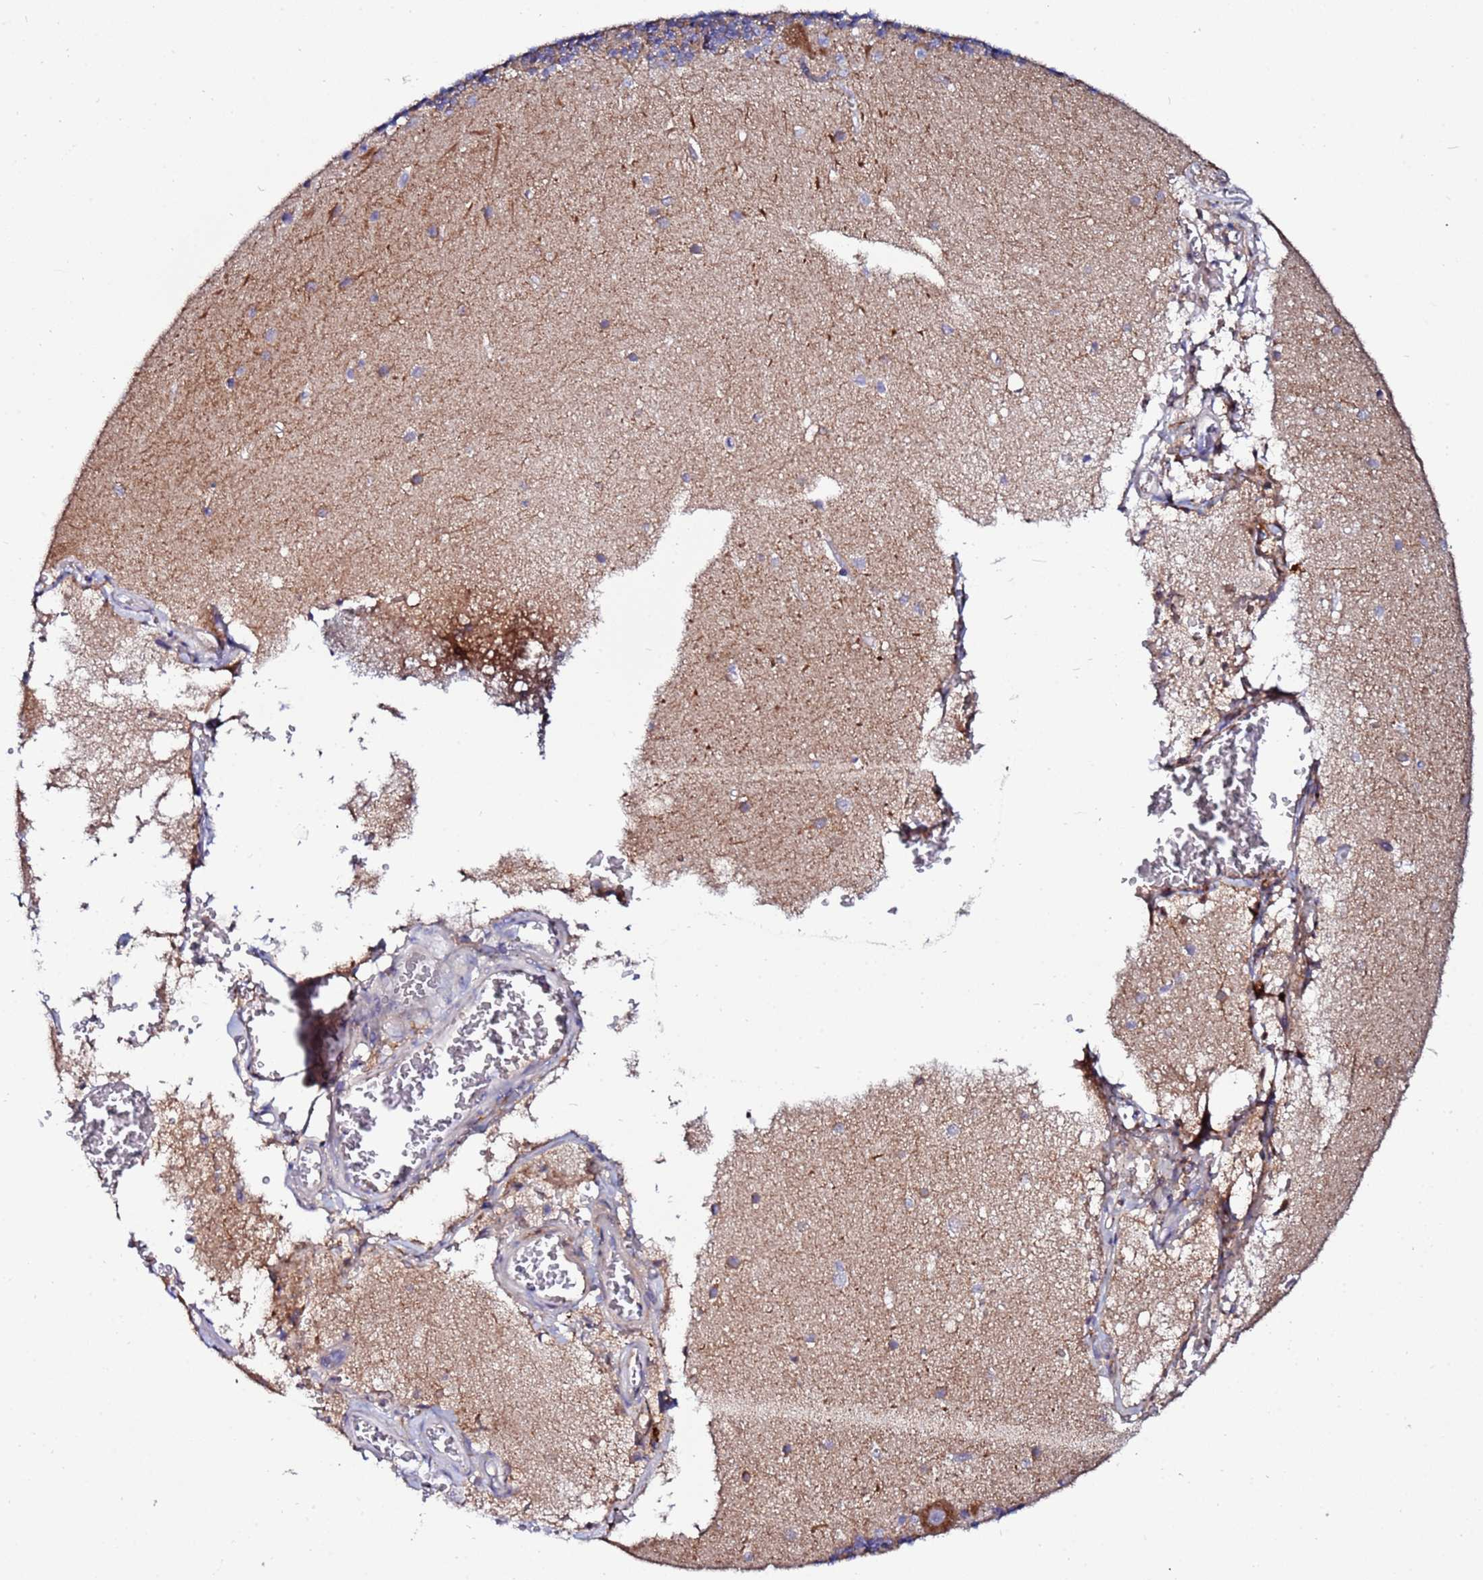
{"staining": {"intensity": "moderate", "quantity": "<25%", "location": "cytoplasmic/membranous"}, "tissue": "cerebellum", "cell_type": "Cells in granular layer", "image_type": "normal", "snomed": [{"axis": "morphology", "description": "Normal tissue, NOS"}, {"axis": "topography", "description": "Cerebellum"}], "caption": "Cerebellum was stained to show a protein in brown. There is low levels of moderate cytoplasmic/membranous expression in about <25% of cells in granular layer. (DAB IHC, brown staining for protein, blue staining for nuclei).", "gene": "TUBAL3", "patient": {"sex": "male", "age": 54}}